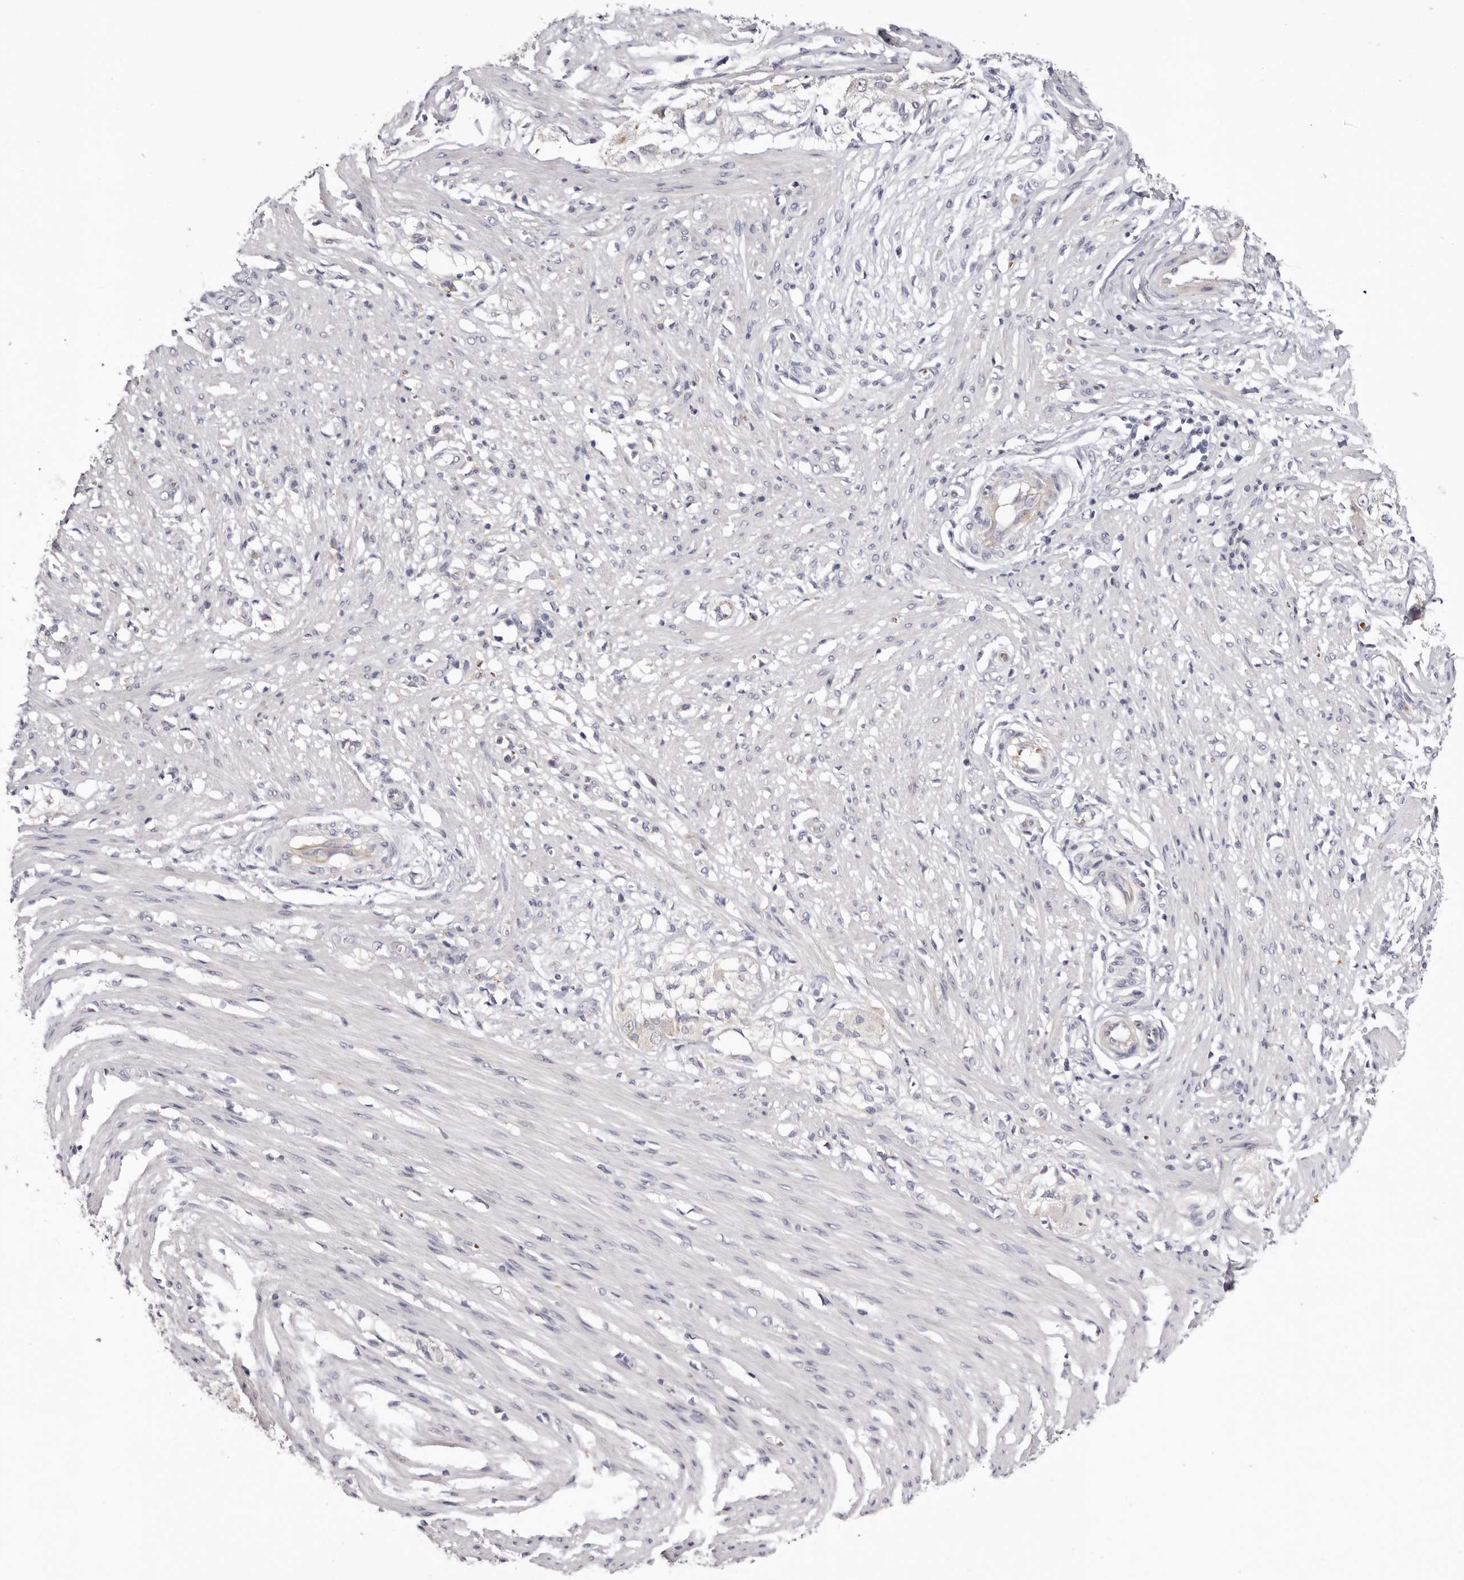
{"staining": {"intensity": "negative", "quantity": "none", "location": "none"}, "tissue": "smooth muscle", "cell_type": "Smooth muscle cells", "image_type": "normal", "snomed": [{"axis": "morphology", "description": "Normal tissue, NOS"}, {"axis": "morphology", "description": "Adenocarcinoma, NOS"}, {"axis": "topography", "description": "Colon"}, {"axis": "topography", "description": "Peripheral nerve tissue"}], "caption": "An immunohistochemistry histopathology image of benign smooth muscle is shown. There is no staining in smooth muscle cells of smooth muscle.", "gene": "LMLN", "patient": {"sex": "male", "age": 14}}